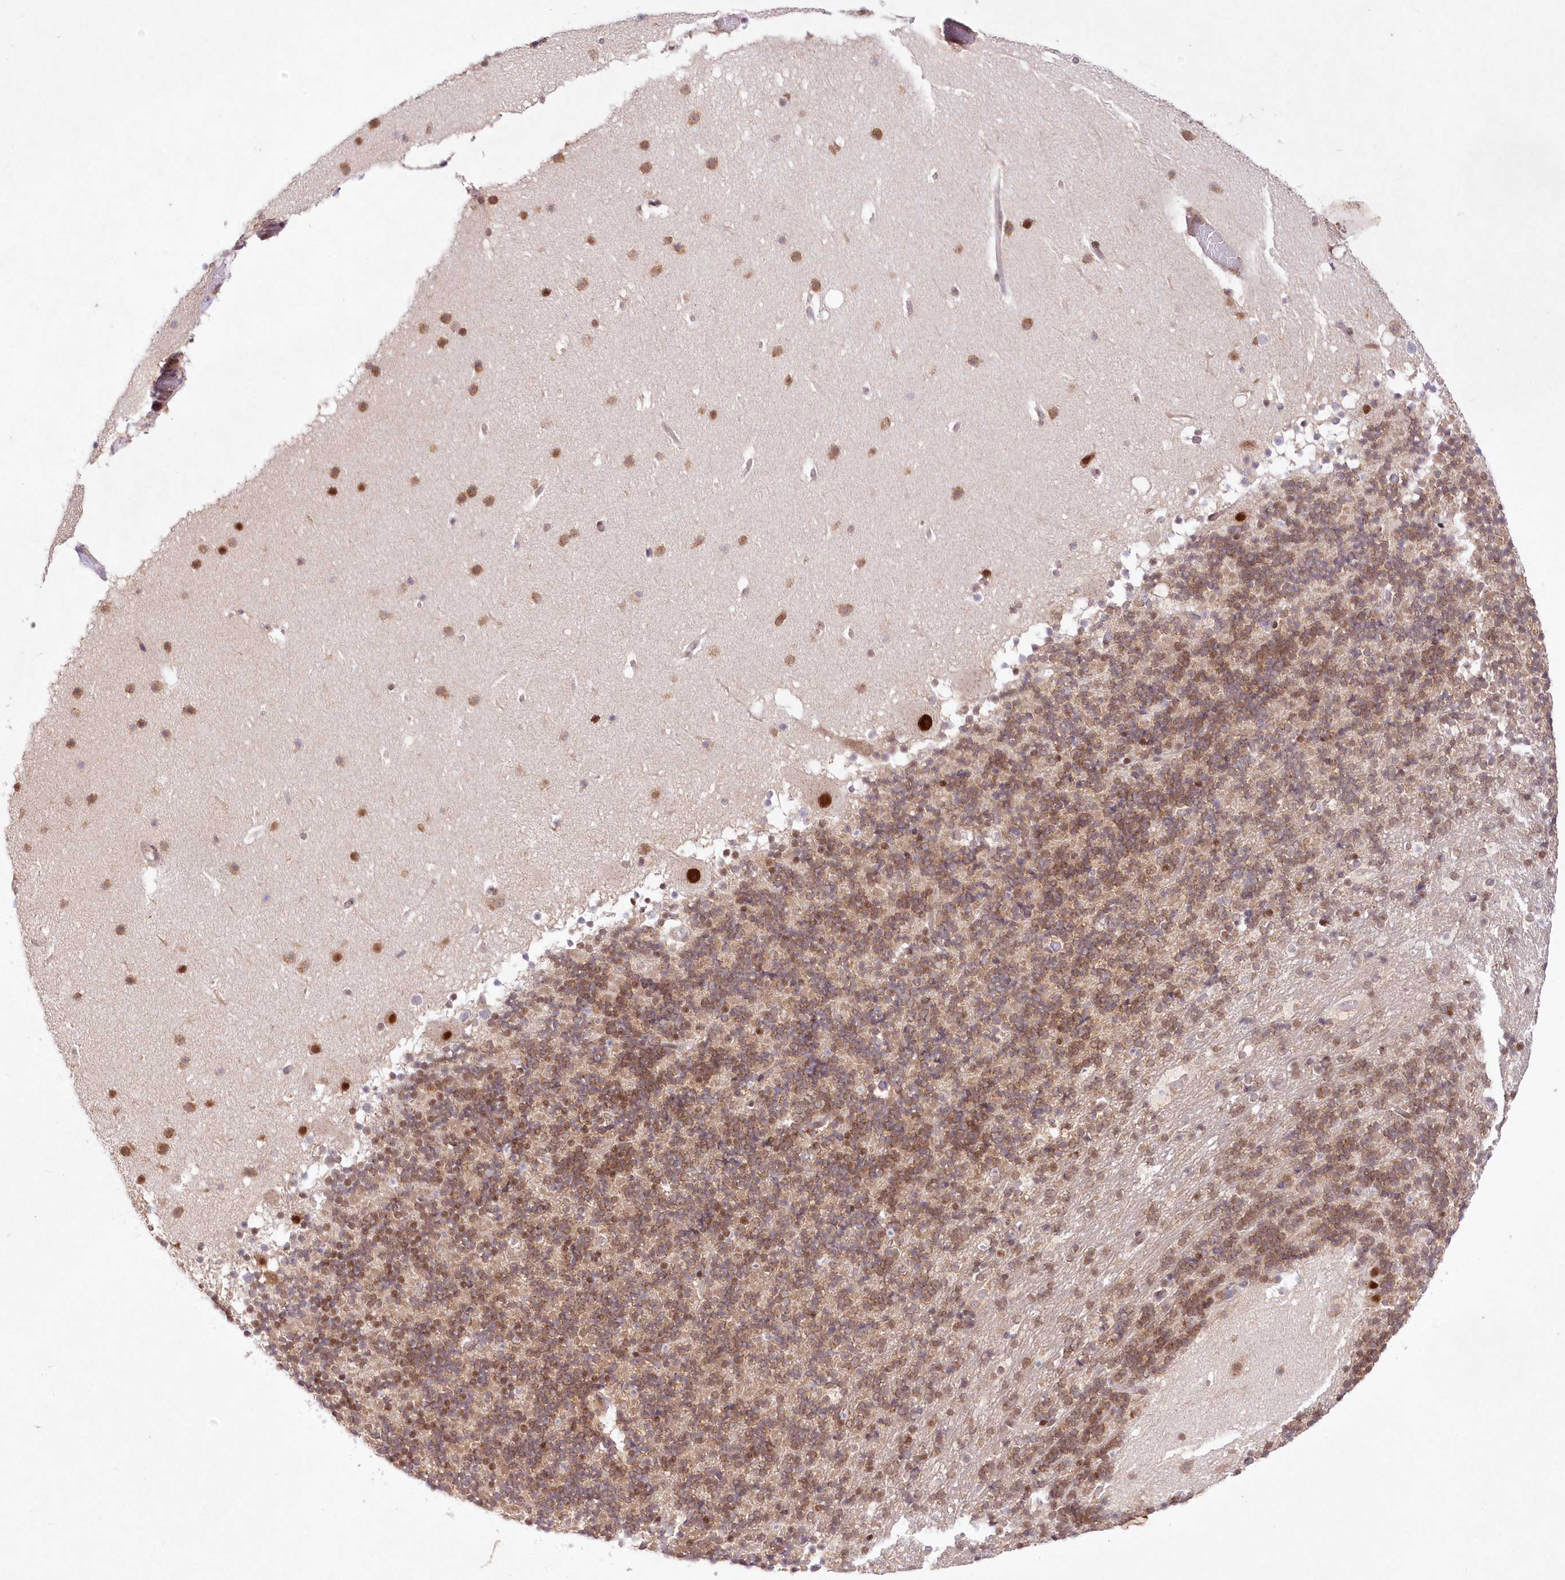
{"staining": {"intensity": "moderate", "quantity": "25%-75%", "location": "cytoplasmic/membranous,nuclear"}, "tissue": "cerebellum", "cell_type": "Cells in granular layer", "image_type": "normal", "snomed": [{"axis": "morphology", "description": "Normal tissue, NOS"}, {"axis": "topography", "description": "Cerebellum"}], "caption": "This is a histology image of IHC staining of unremarkable cerebellum, which shows moderate expression in the cytoplasmic/membranous,nuclear of cells in granular layer.", "gene": "LDB1", "patient": {"sex": "male", "age": 57}}